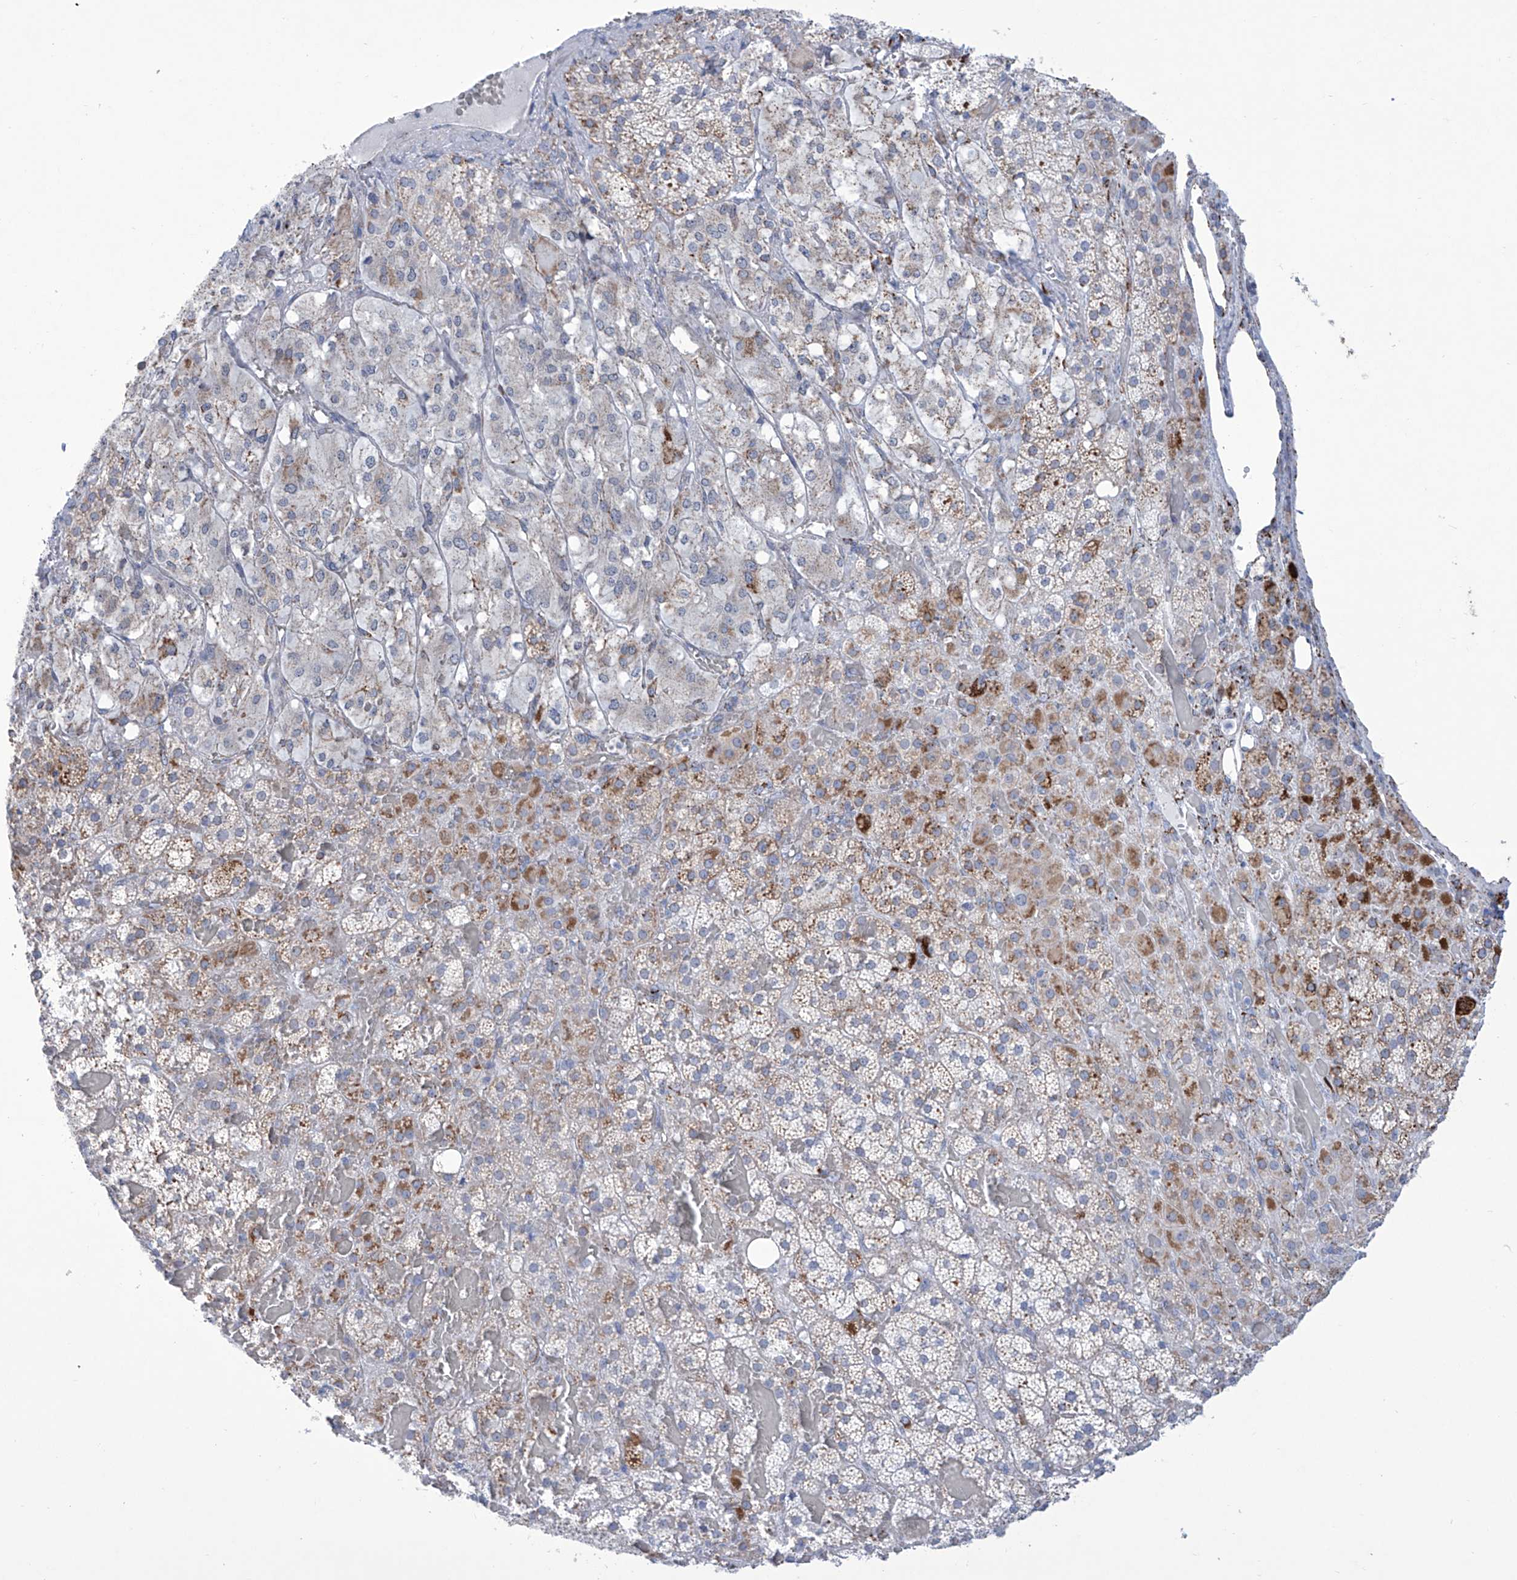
{"staining": {"intensity": "moderate", "quantity": "<25%", "location": "cytoplasmic/membranous"}, "tissue": "adrenal gland", "cell_type": "Glandular cells", "image_type": "normal", "snomed": [{"axis": "morphology", "description": "Normal tissue, NOS"}, {"axis": "topography", "description": "Adrenal gland"}], "caption": "The histopathology image reveals immunohistochemical staining of normal adrenal gland. There is moderate cytoplasmic/membranous positivity is present in about <25% of glandular cells. The protein of interest is stained brown, and the nuclei are stained in blue (DAB (3,3'-diaminobenzidine) IHC with brightfield microscopy, high magnification).", "gene": "ALDH6A1", "patient": {"sex": "female", "age": 59}}